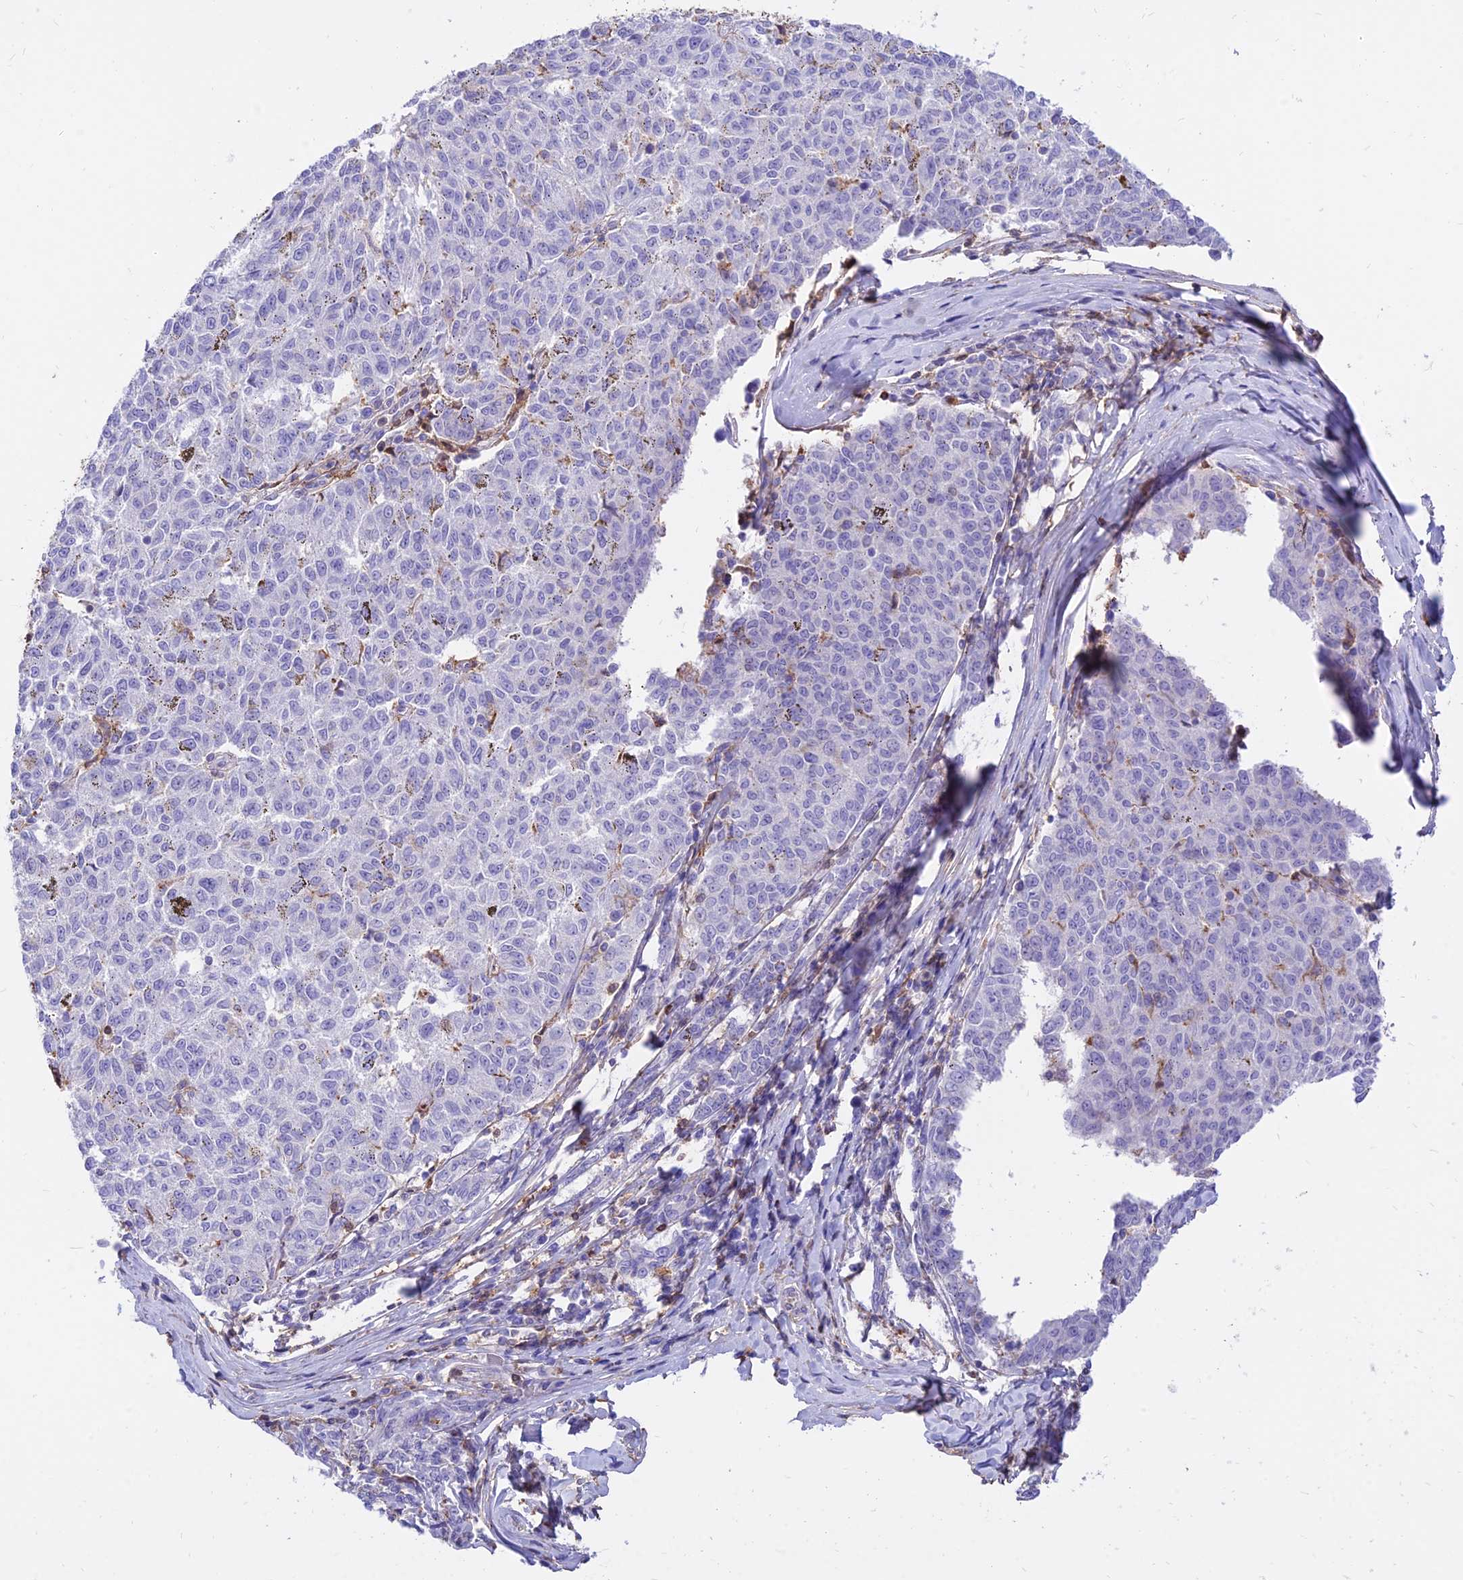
{"staining": {"intensity": "negative", "quantity": "none", "location": "none"}, "tissue": "melanoma", "cell_type": "Tumor cells", "image_type": "cancer", "snomed": [{"axis": "morphology", "description": "Malignant melanoma, NOS"}, {"axis": "topography", "description": "Skin"}], "caption": "A histopathology image of human melanoma is negative for staining in tumor cells.", "gene": "SREK1IP1", "patient": {"sex": "female", "age": 72}}